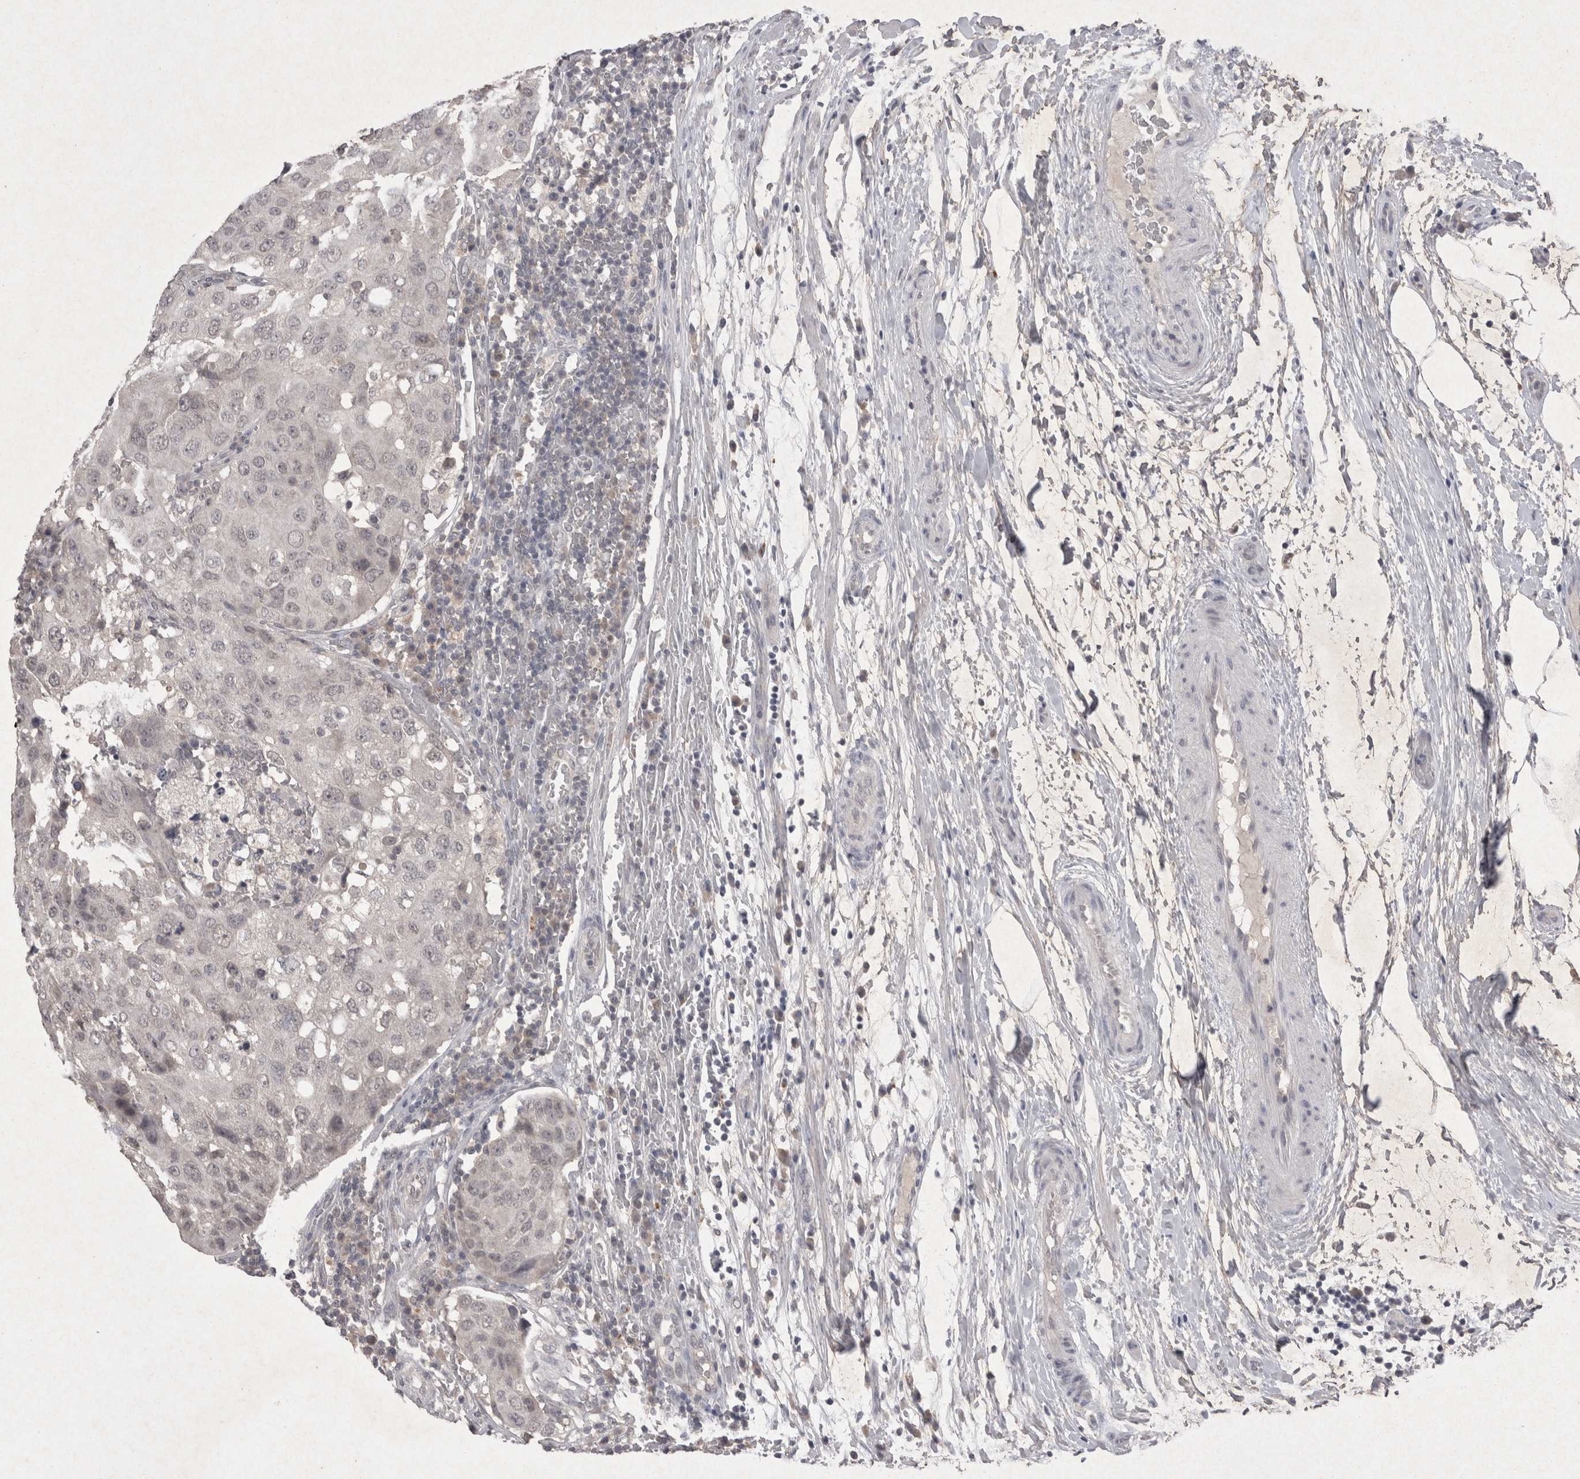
{"staining": {"intensity": "negative", "quantity": "none", "location": "none"}, "tissue": "urothelial cancer", "cell_type": "Tumor cells", "image_type": "cancer", "snomed": [{"axis": "morphology", "description": "Urothelial carcinoma, High grade"}, {"axis": "topography", "description": "Lymph node"}, {"axis": "topography", "description": "Urinary bladder"}], "caption": "Tumor cells are negative for brown protein staining in high-grade urothelial carcinoma. The staining is performed using DAB (3,3'-diaminobenzidine) brown chromogen with nuclei counter-stained in using hematoxylin.", "gene": "LYVE1", "patient": {"sex": "male", "age": 51}}